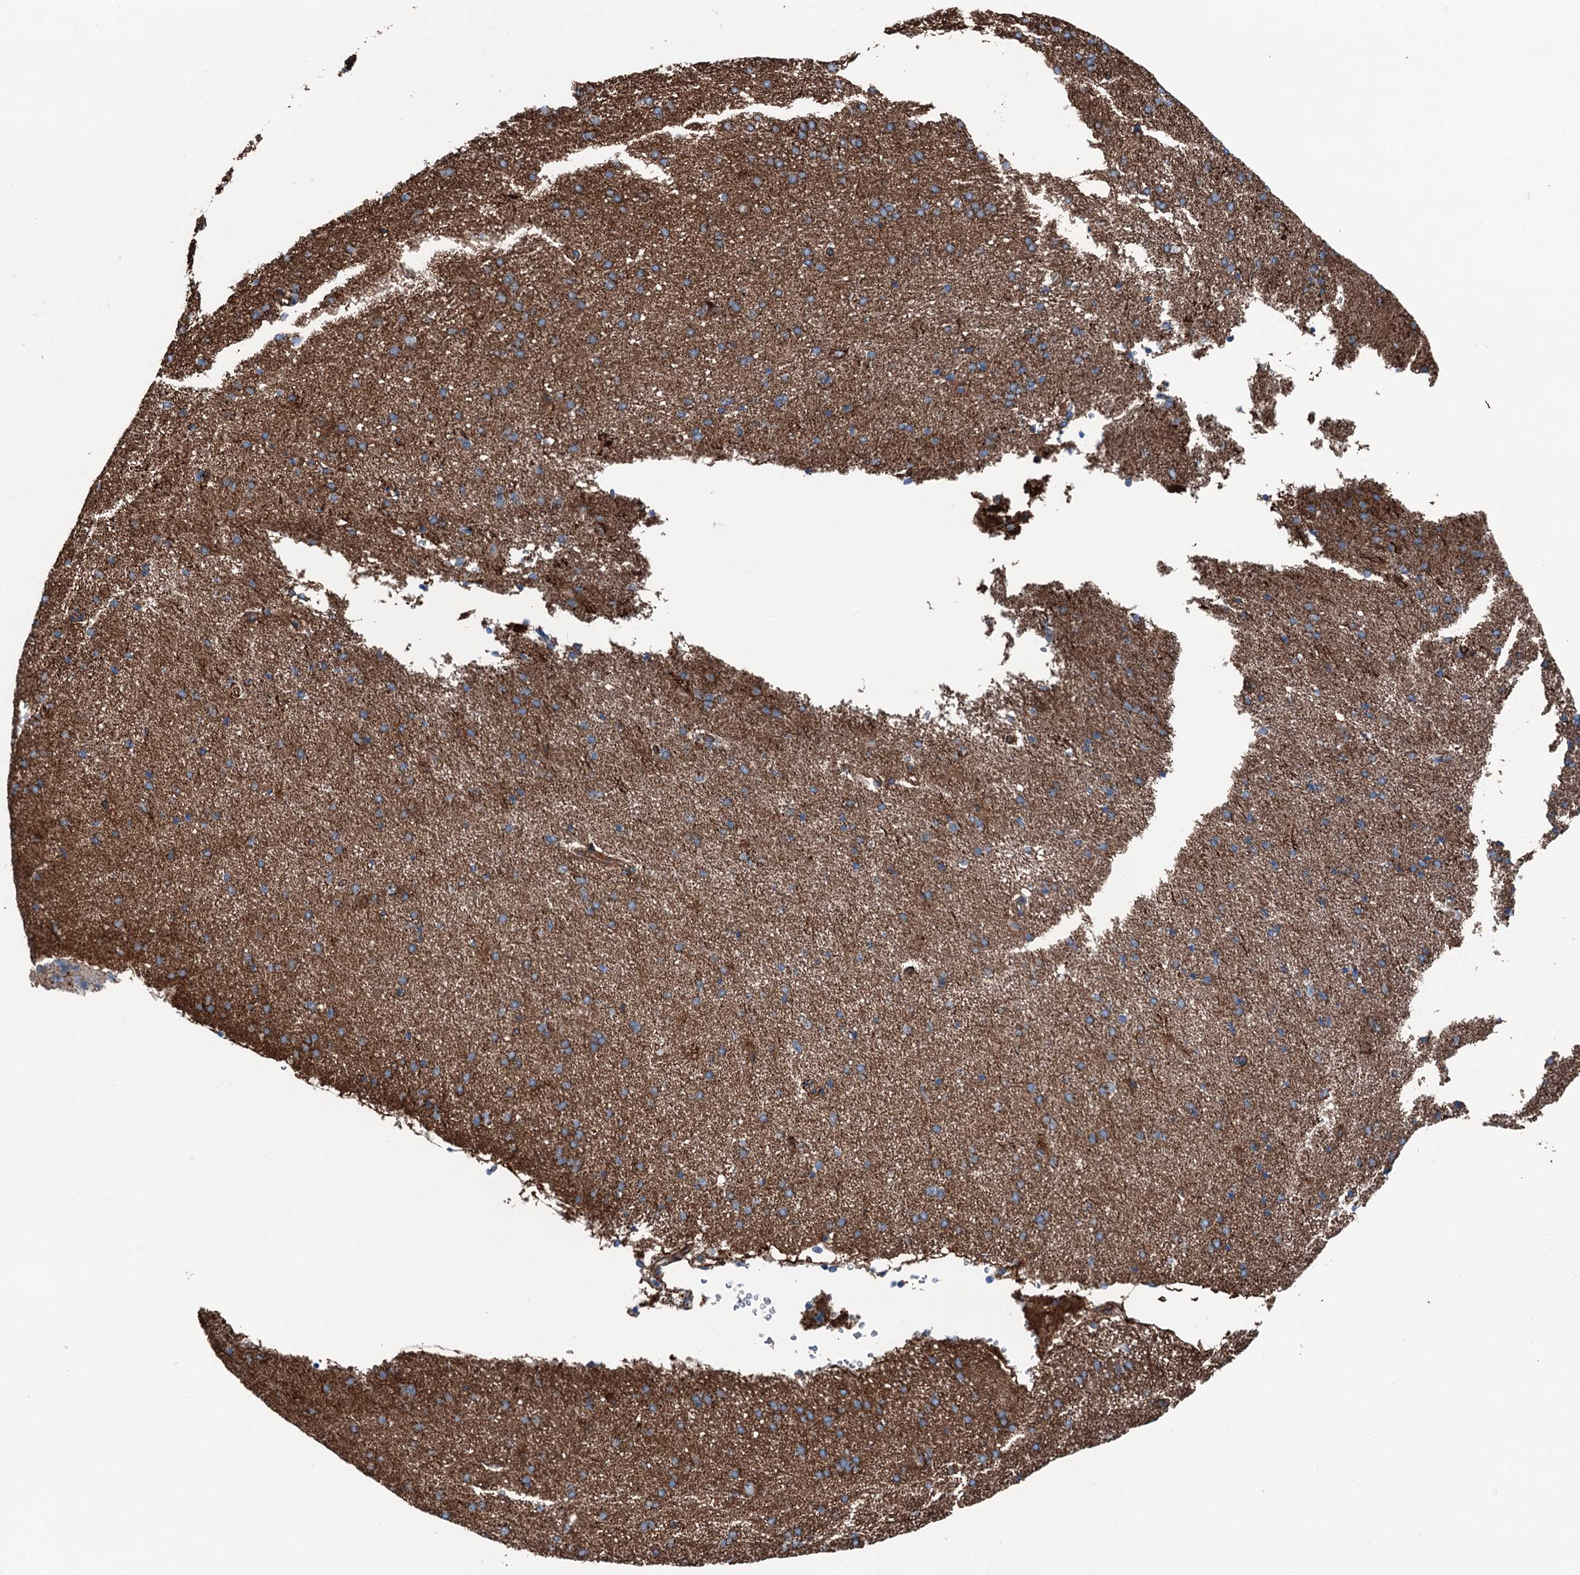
{"staining": {"intensity": "moderate", "quantity": ">75%", "location": "cytoplasmic/membranous"}, "tissue": "cerebral cortex", "cell_type": "Endothelial cells", "image_type": "normal", "snomed": [{"axis": "morphology", "description": "Normal tissue, NOS"}, {"axis": "topography", "description": "Cerebral cortex"}], "caption": "A high-resolution histopathology image shows IHC staining of normal cerebral cortex, which displays moderate cytoplasmic/membranous positivity in about >75% of endothelial cells.", "gene": "NMRAL1", "patient": {"sex": "male", "age": 62}}